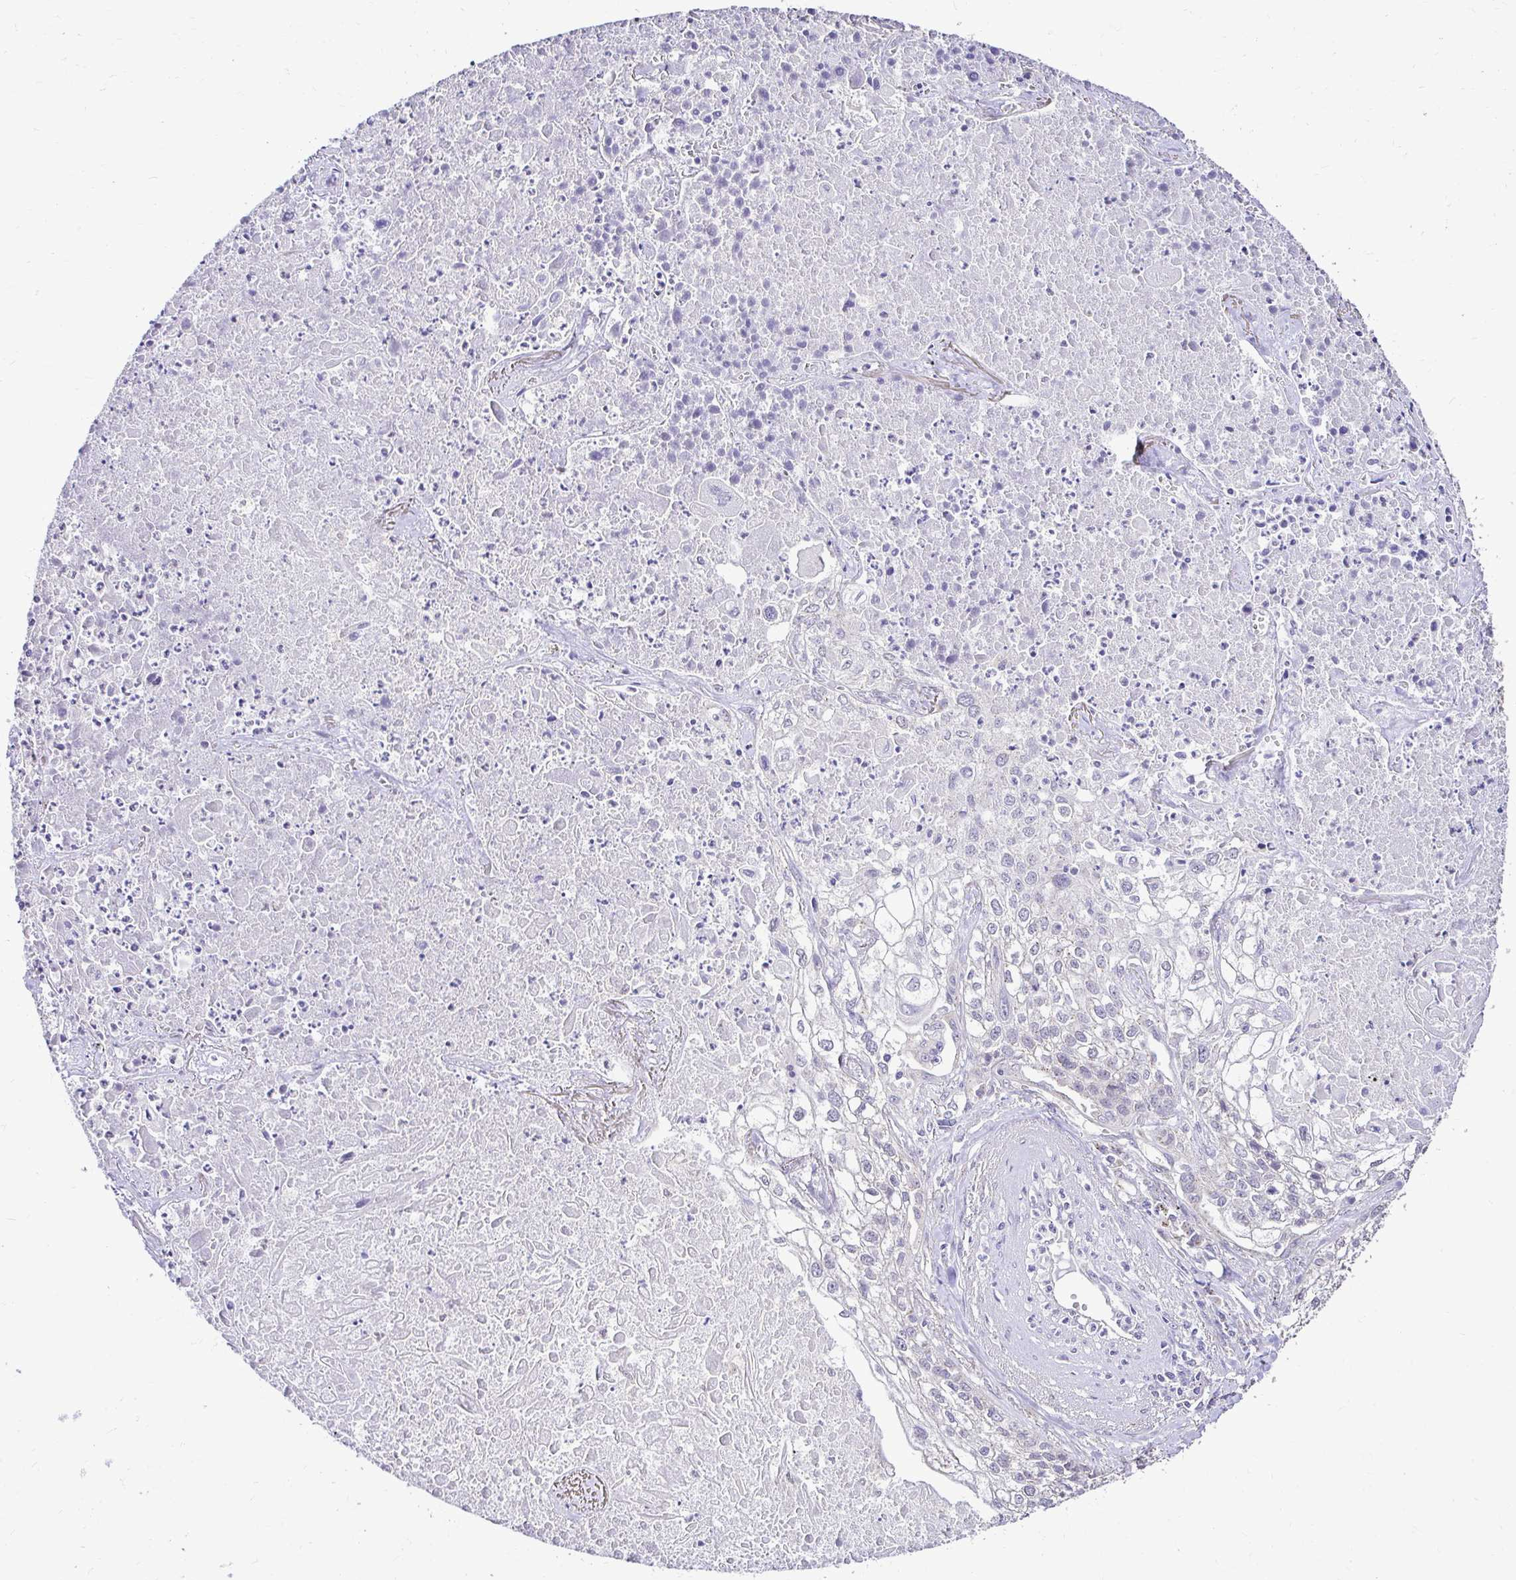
{"staining": {"intensity": "negative", "quantity": "none", "location": "none"}, "tissue": "lung cancer", "cell_type": "Tumor cells", "image_type": "cancer", "snomed": [{"axis": "morphology", "description": "Squamous cell carcinoma, NOS"}, {"axis": "topography", "description": "Lung"}], "caption": "This is an immunohistochemistry (IHC) image of human lung cancer (squamous cell carcinoma). There is no positivity in tumor cells.", "gene": "KIAA1210", "patient": {"sex": "male", "age": 74}}